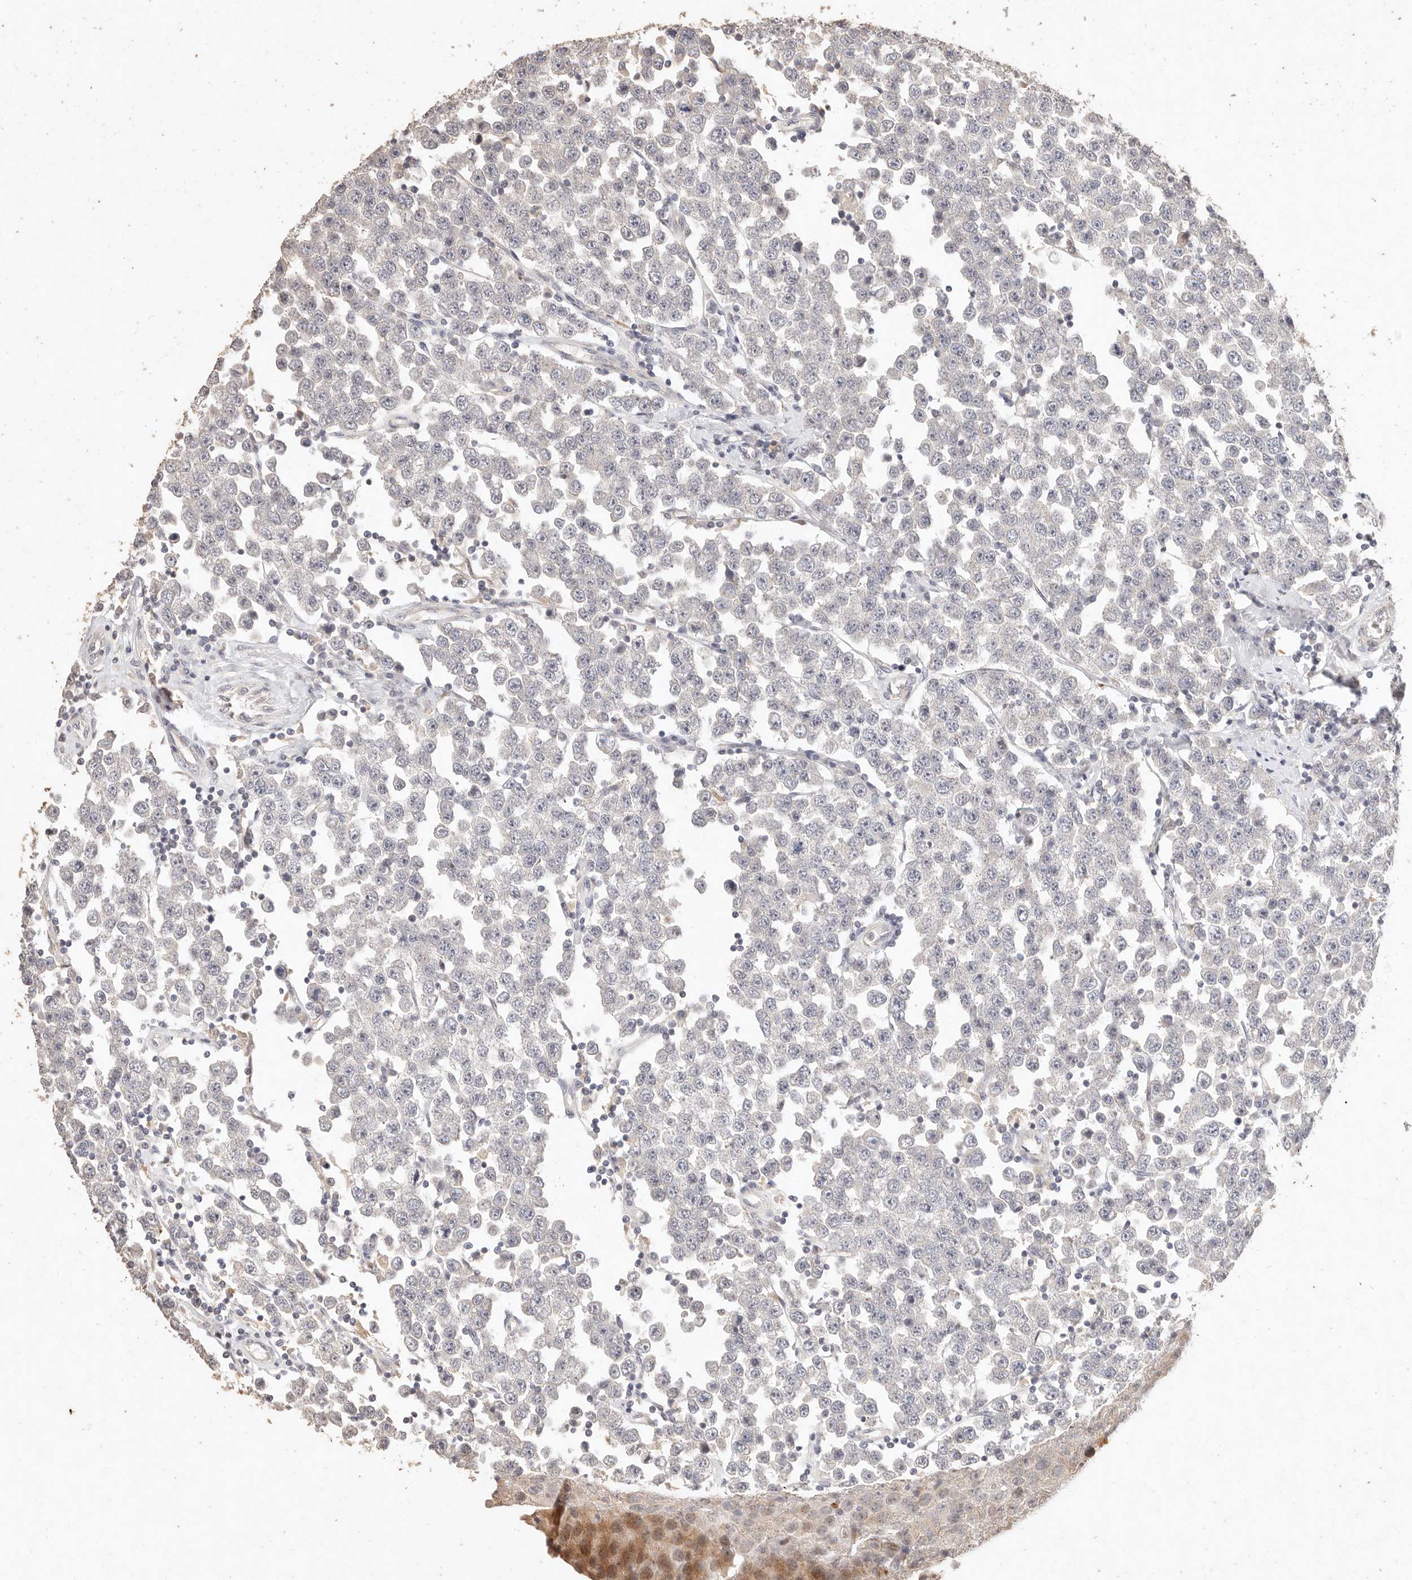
{"staining": {"intensity": "negative", "quantity": "none", "location": "none"}, "tissue": "testis cancer", "cell_type": "Tumor cells", "image_type": "cancer", "snomed": [{"axis": "morphology", "description": "Seminoma, NOS"}, {"axis": "topography", "description": "Testis"}], "caption": "Immunohistochemical staining of seminoma (testis) shows no significant positivity in tumor cells.", "gene": "KIF9", "patient": {"sex": "male", "age": 28}}